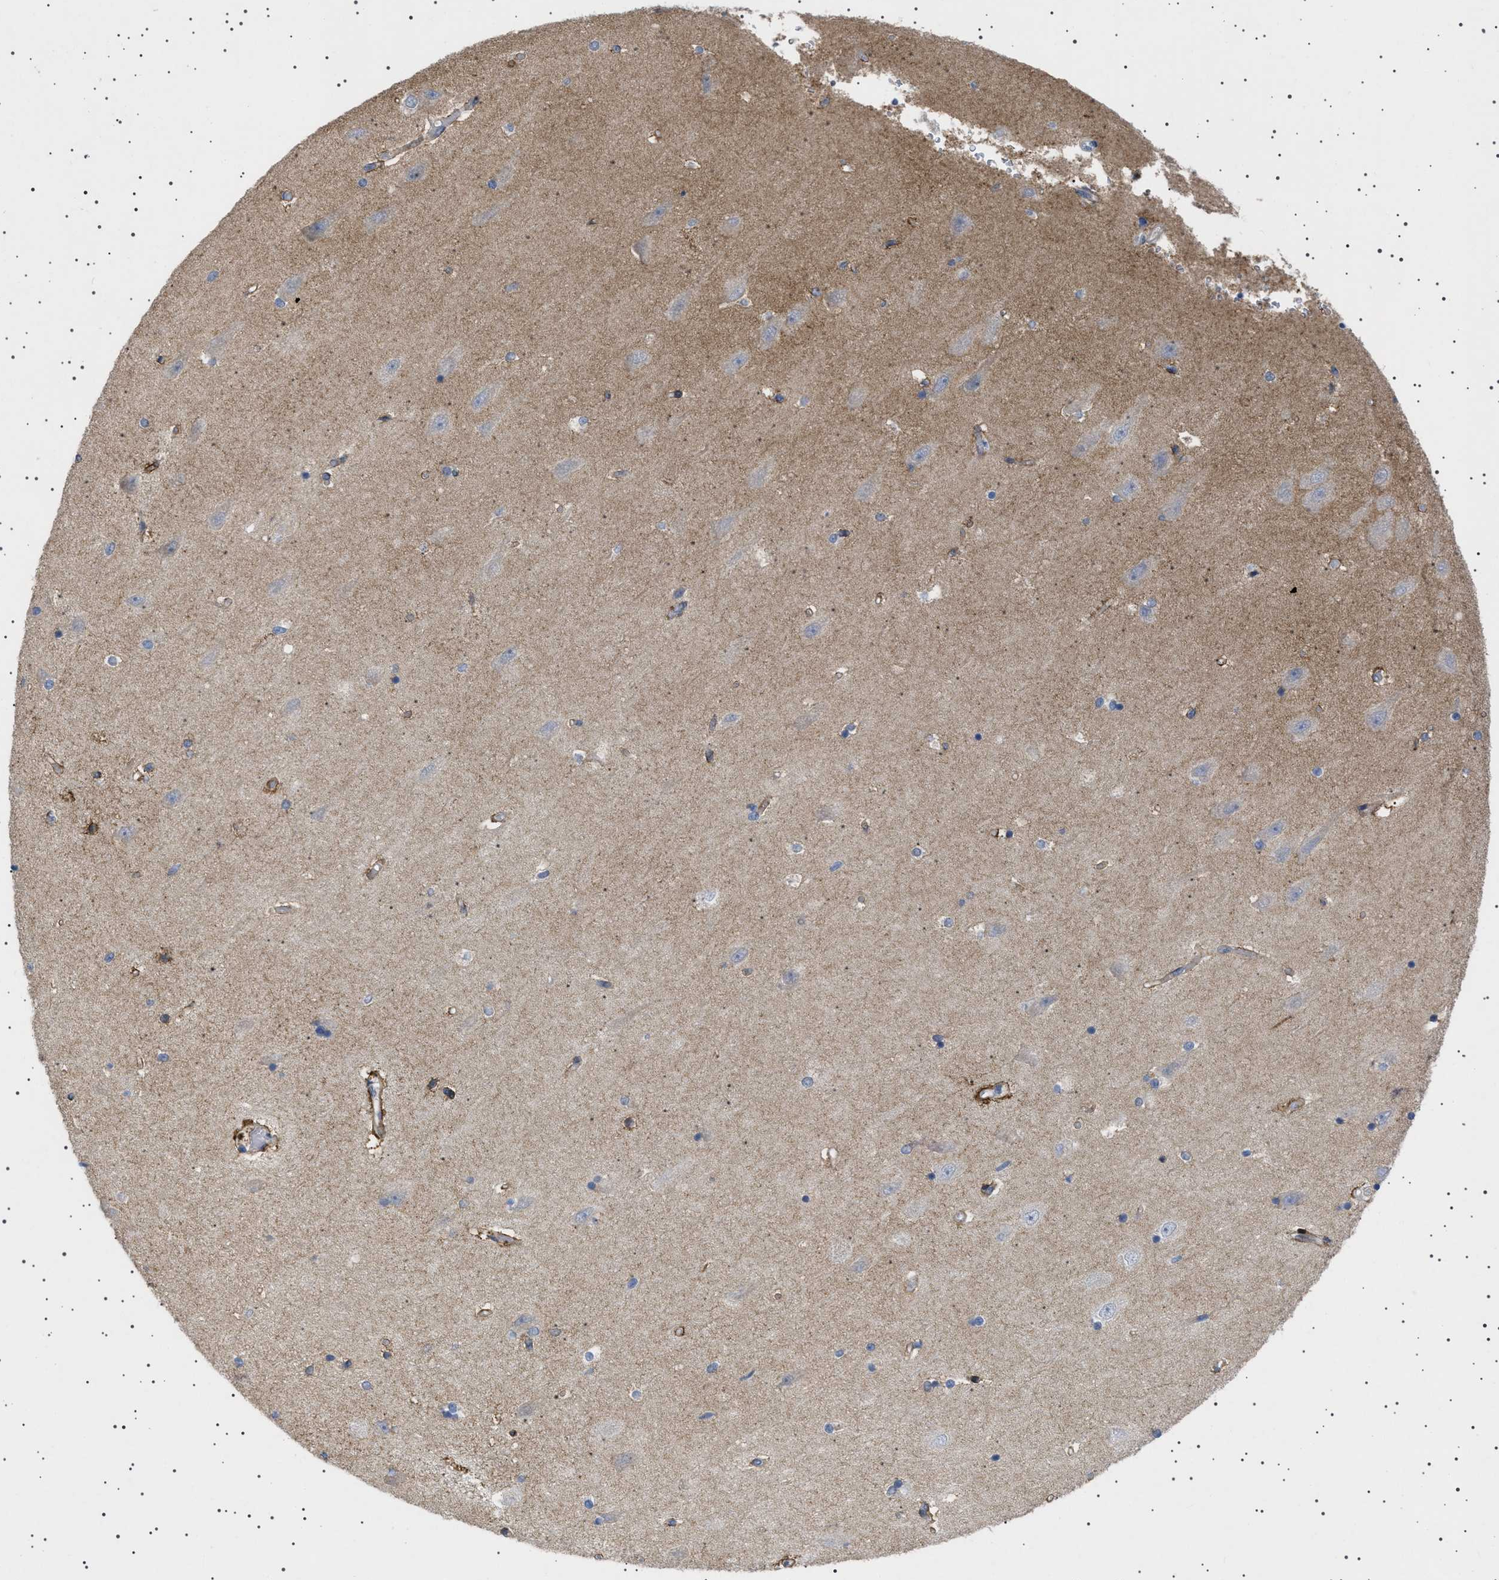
{"staining": {"intensity": "negative", "quantity": "none", "location": "none"}, "tissue": "hippocampus", "cell_type": "Glial cells", "image_type": "normal", "snomed": [{"axis": "morphology", "description": "Normal tissue, NOS"}, {"axis": "topography", "description": "Hippocampus"}], "caption": "DAB immunohistochemical staining of normal hippocampus shows no significant expression in glial cells.", "gene": "HTR1A", "patient": {"sex": "male", "age": 45}}